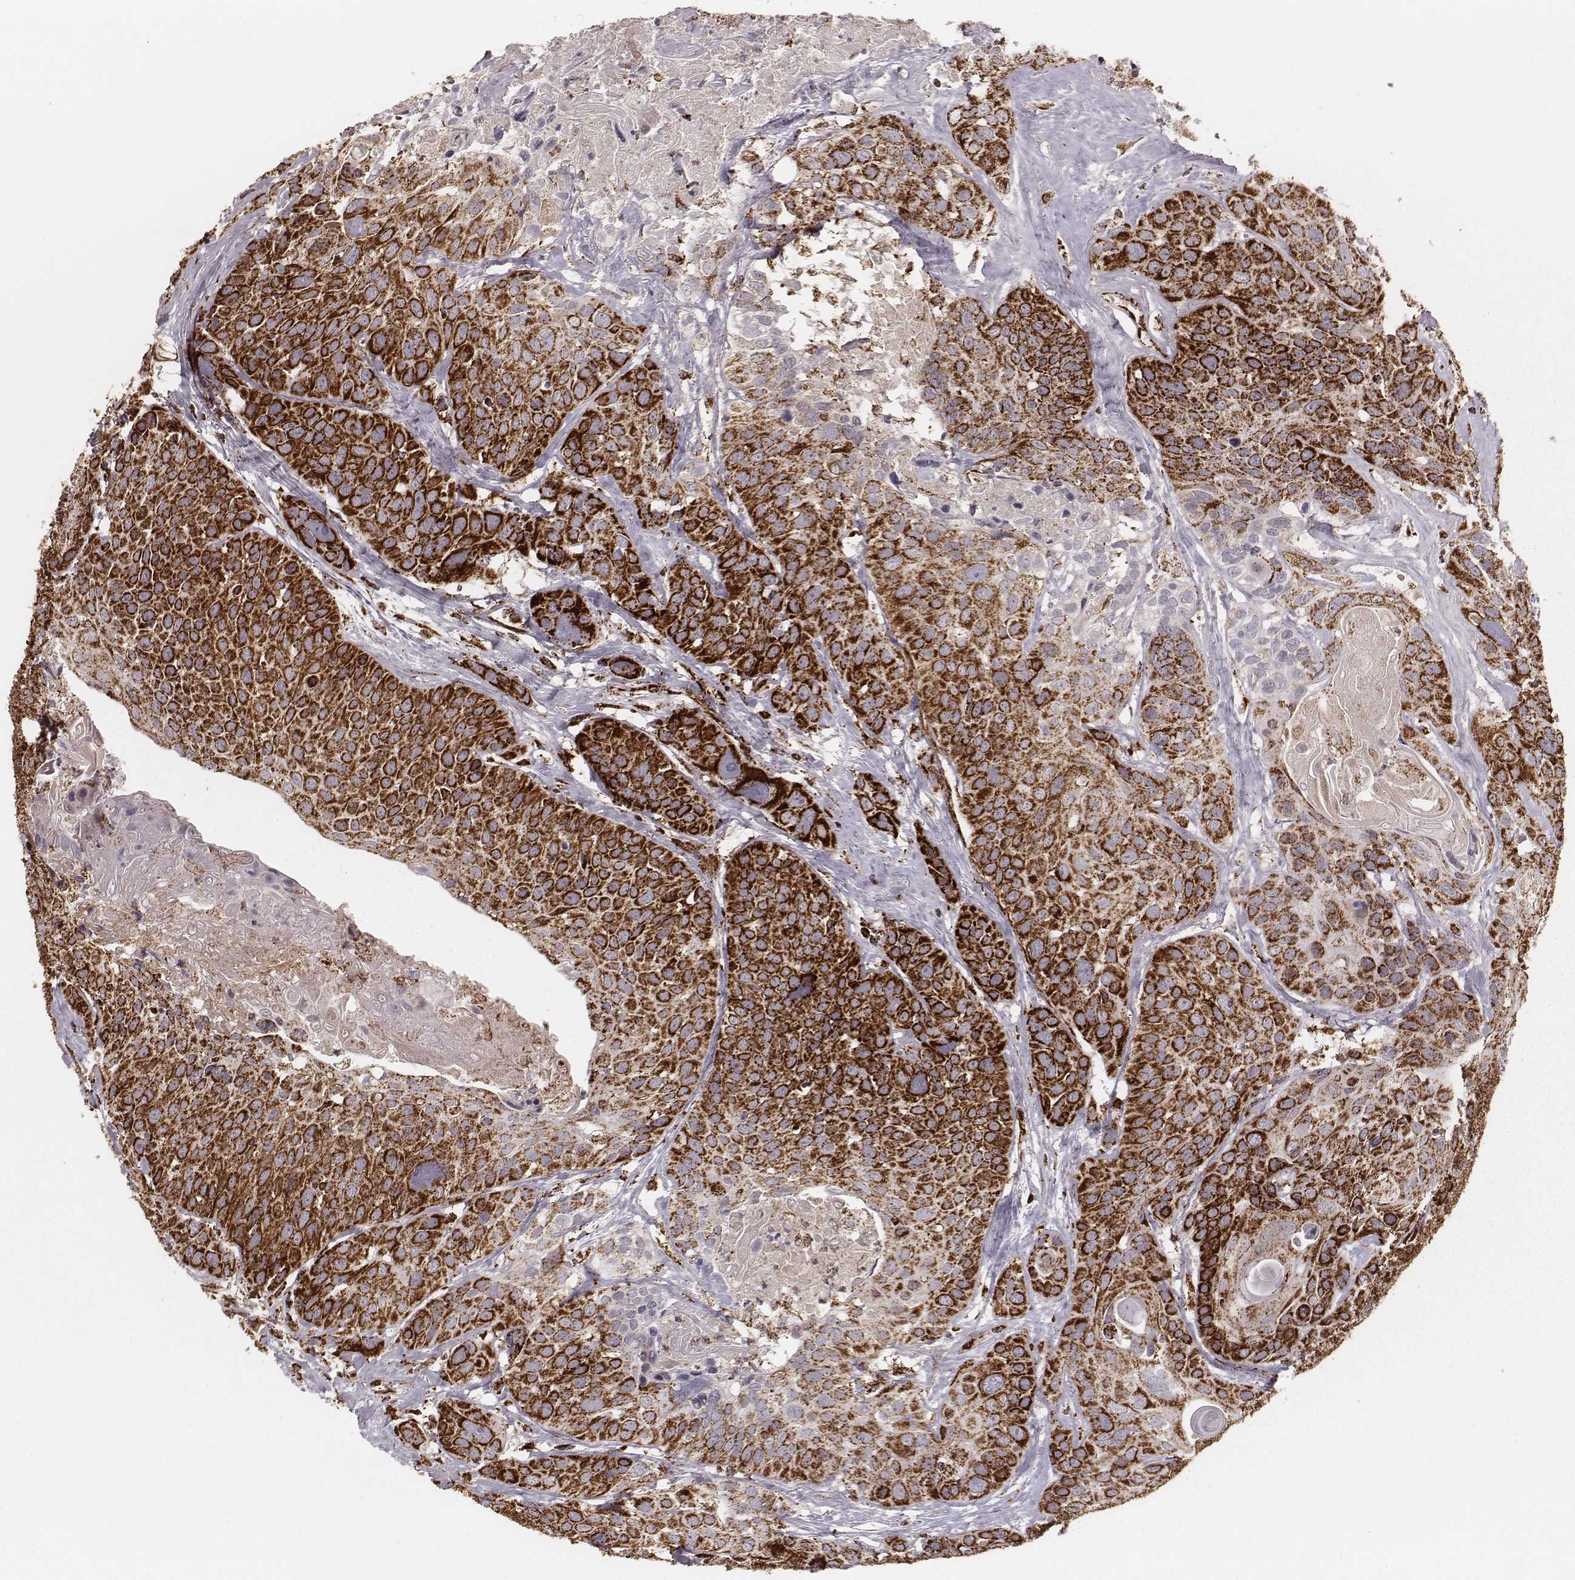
{"staining": {"intensity": "strong", "quantity": ">75%", "location": "cytoplasmic/membranous"}, "tissue": "head and neck cancer", "cell_type": "Tumor cells", "image_type": "cancer", "snomed": [{"axis": "morphology", "description": "Squamous cell carcinoma, NOS"}, {"axis": "topography", "description": "Oral tissue"}, {"axis": "topography", "description": "Head-Neck"}], "caption": "Brown immunohistochemical staining in head and neck squamous cell carcinoma displays strong cytoplasmic/membranous staining in about >75% of tumor cells. Nuclei are stained in blue.", "gene": "TUFM", "patient": {"sex": "male", "age": 56}}